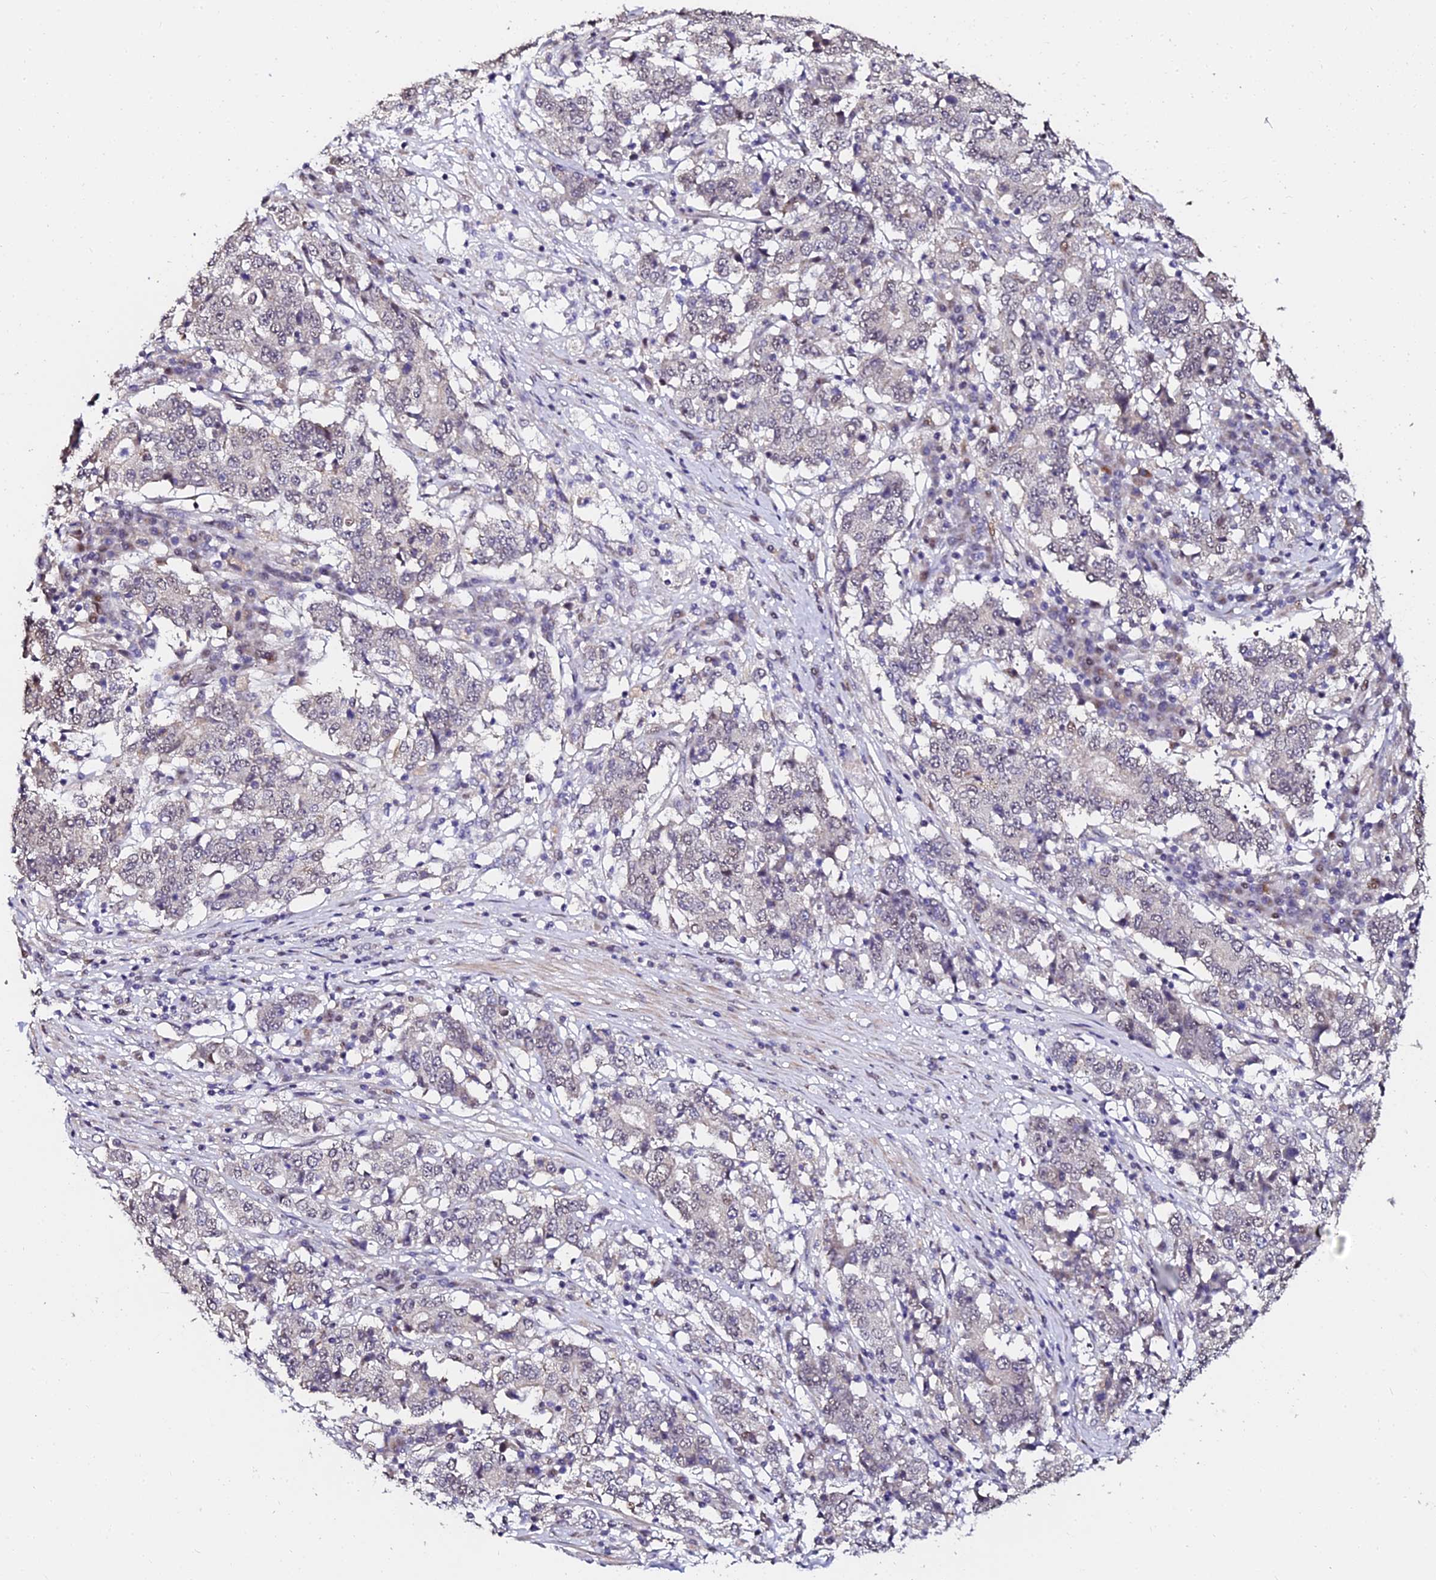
{"staining": {"intensity": "negative", "quantity": "none", "location": "none"}, "tissue": "stomach cancer", "cell_type": "Tumor cells", "image_type": "cancer", "snomed": [{"axis": "morphology", "description": "Adenocarcinoma, NOS"}, {"axis": "topography", "description": "Stomach"}], "caption": "Stomach cancer (adenocarcinoma) was stained to show a protein in brown. There is no significant expression in tumor cells.", "gene": "GPN3", "patient": {"sex": "male", "age": 59}}